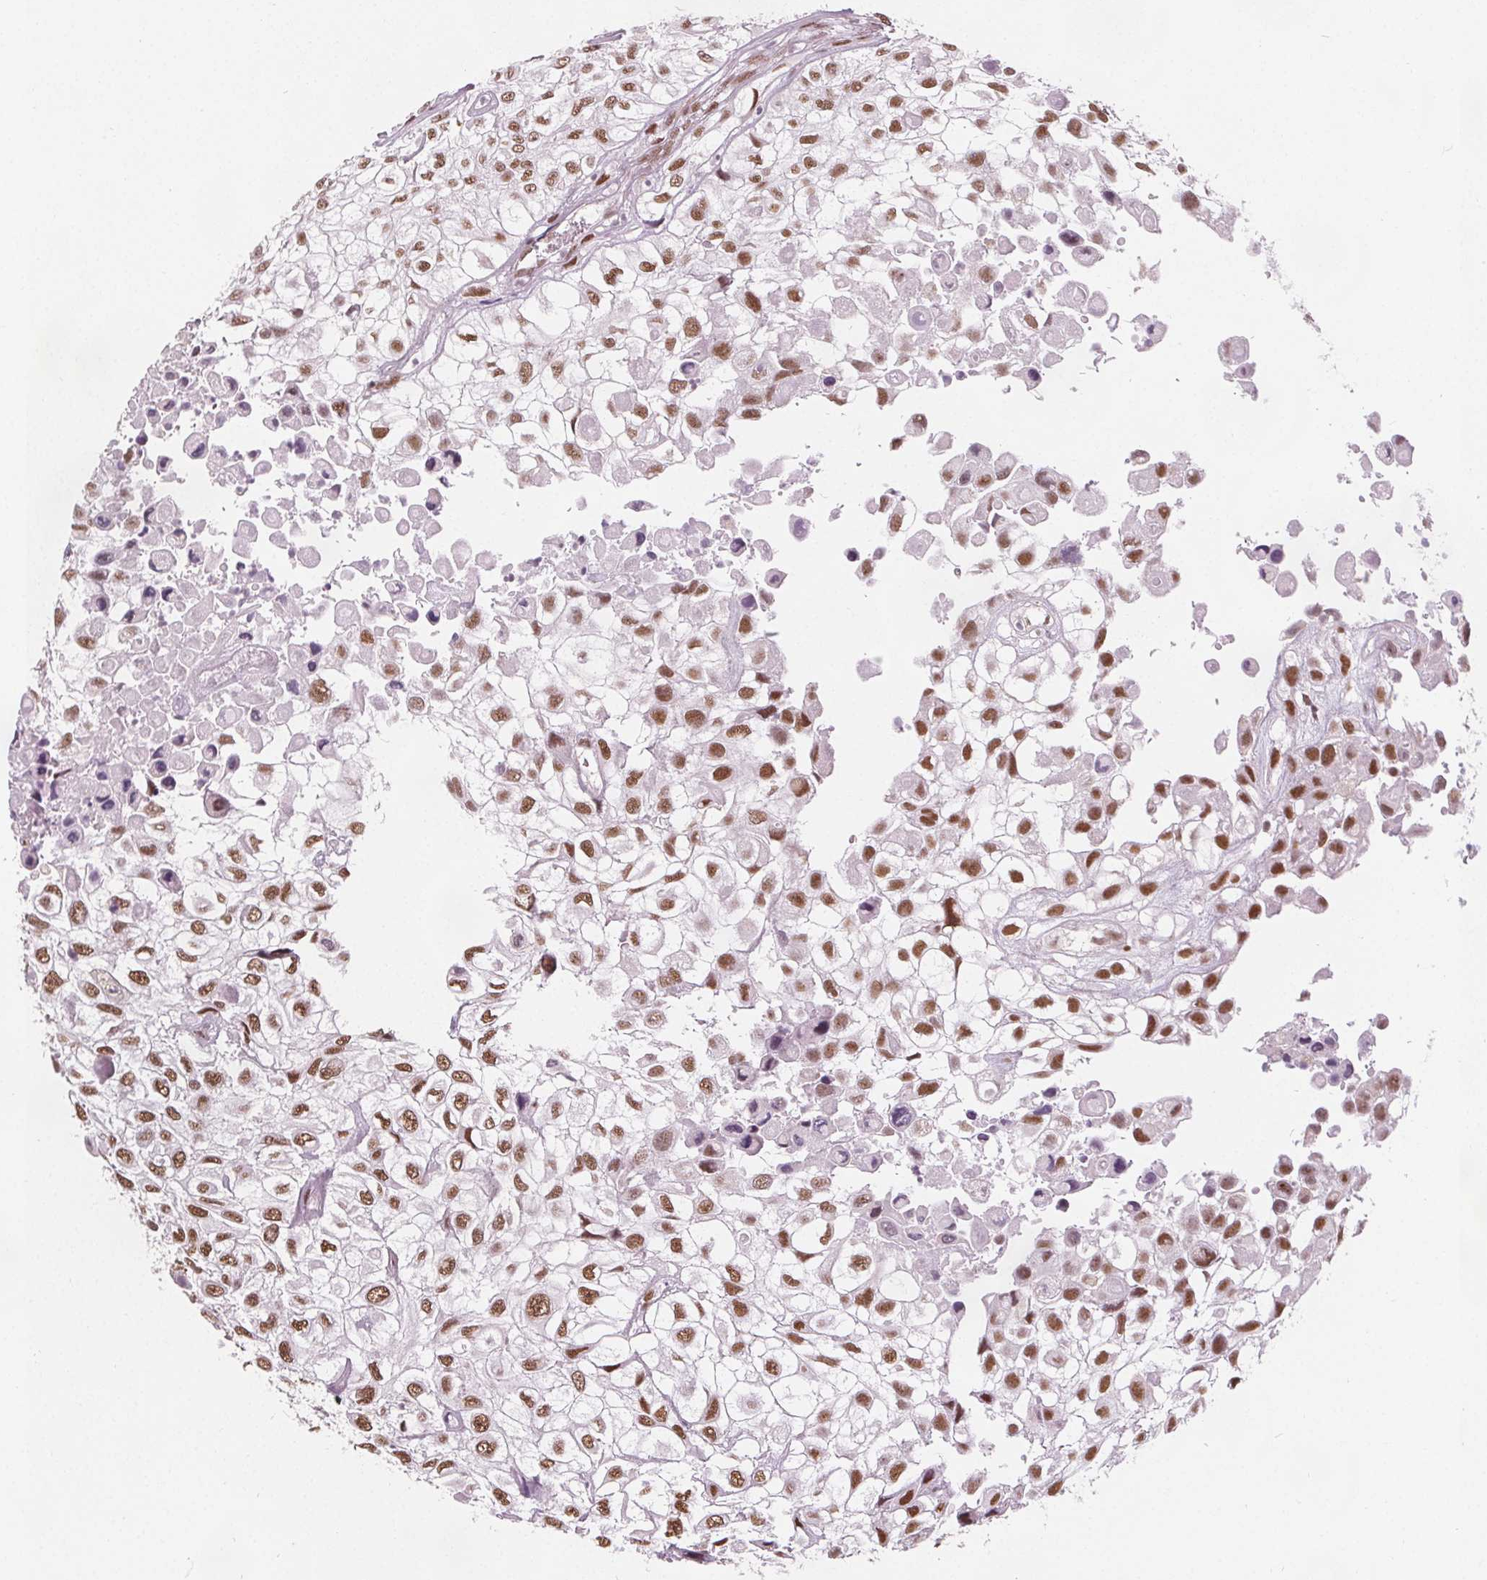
{"staining": {"intensity": "moderate", "quantity": ">75%", "location": "nuclear"}, "tissue": "urothelial cancer", "cell_type": "Tumor cells", "image_type": "cancer", "snomed": [{"axis": "morphology", "description": "Urothelial carcinoma, High grade"}, {"axis": "topography", "description": "Urinary bladder"}], "caption": "Human urothelial carcinoma (high-grade) stained with a brown dye exhibits moderate nuclear positive staining in about >75% of tumor cells.", "gene": "DPM2", "patient": {"sex": "male", "age": 56}}